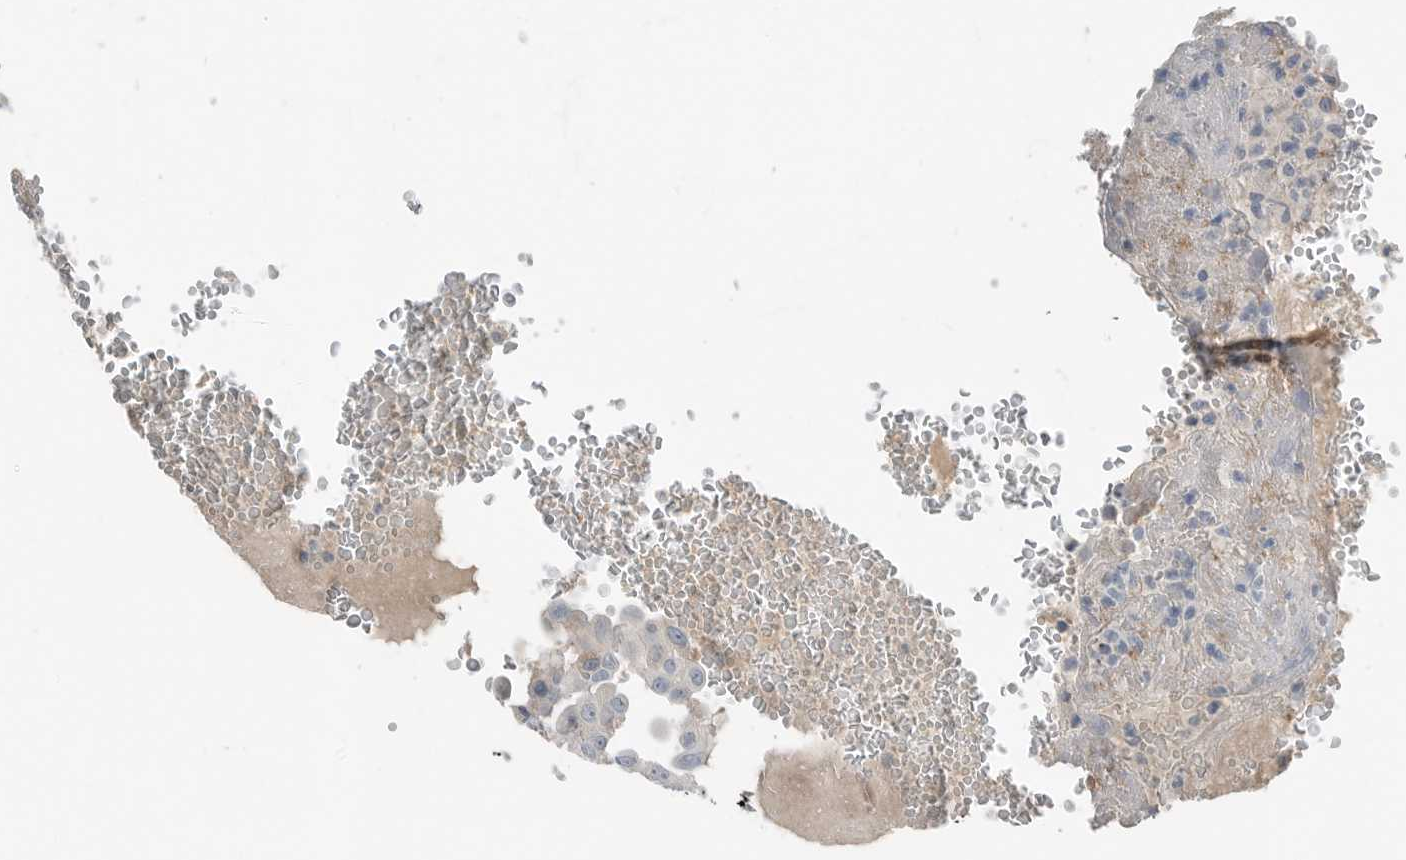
{"staining": {"intensity": "negative", "quantity": "none", "location": "none"}, "tissue": "thyroid cancer", "cell_type": "Tumor cells", "image_type": "cancer", "snomed": [{"axis": "morphology", "description": "Papillary adenocarcinoma, NOS"}, {"axis": "topography", "description": "Thyroid gland"}], "caption": "There is no significant expression in tumor cells of thyroid cancer. (Brightfield microscopy of DAB IHC at high magnification).", "gene": "SERPINB7", "patient": {"sex": "male", "age": 77}}